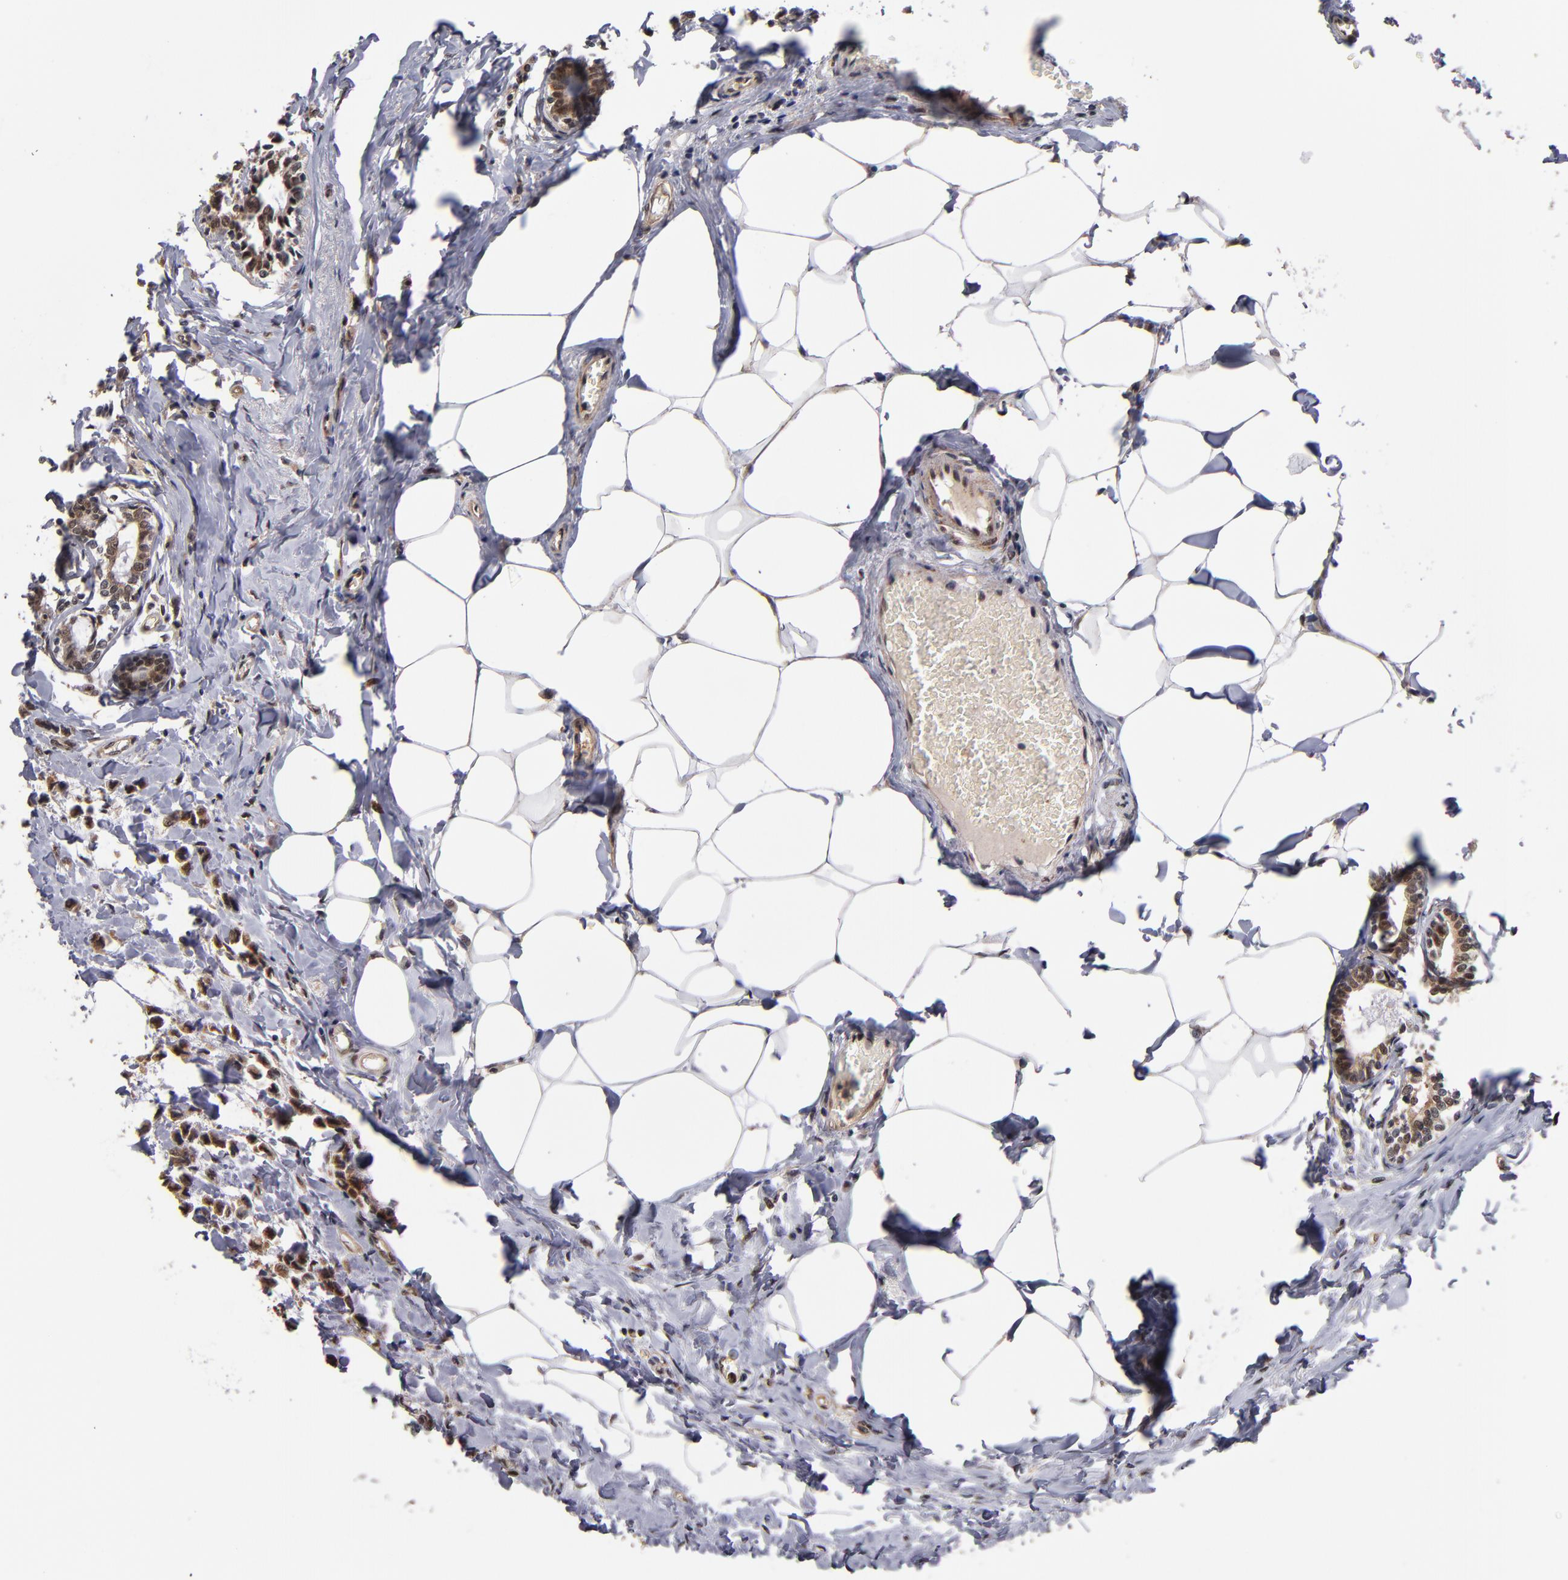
{"staining": {"intensity": "moderate", "quantity": ">75%", "location": "cytoplasmic/membranous,nuclear"}, "tissue": "breast cancer", "cell_type": "Tumor cells", "image_type": "cancer", "snomed": [{"axis": "morphology", "description": "Lobular carcinoma"}, {"axis": "topography", "description": "Breast"}], "caption": "A medium amount of moderate cytoplasmic/membranous and nuclear positivity is seen in approximately >75% of tumor cells in breast cancer (lobular carcinoma) tissue.", "gene": "CUL5", "patient": {"sex": "female", "age": 51}}